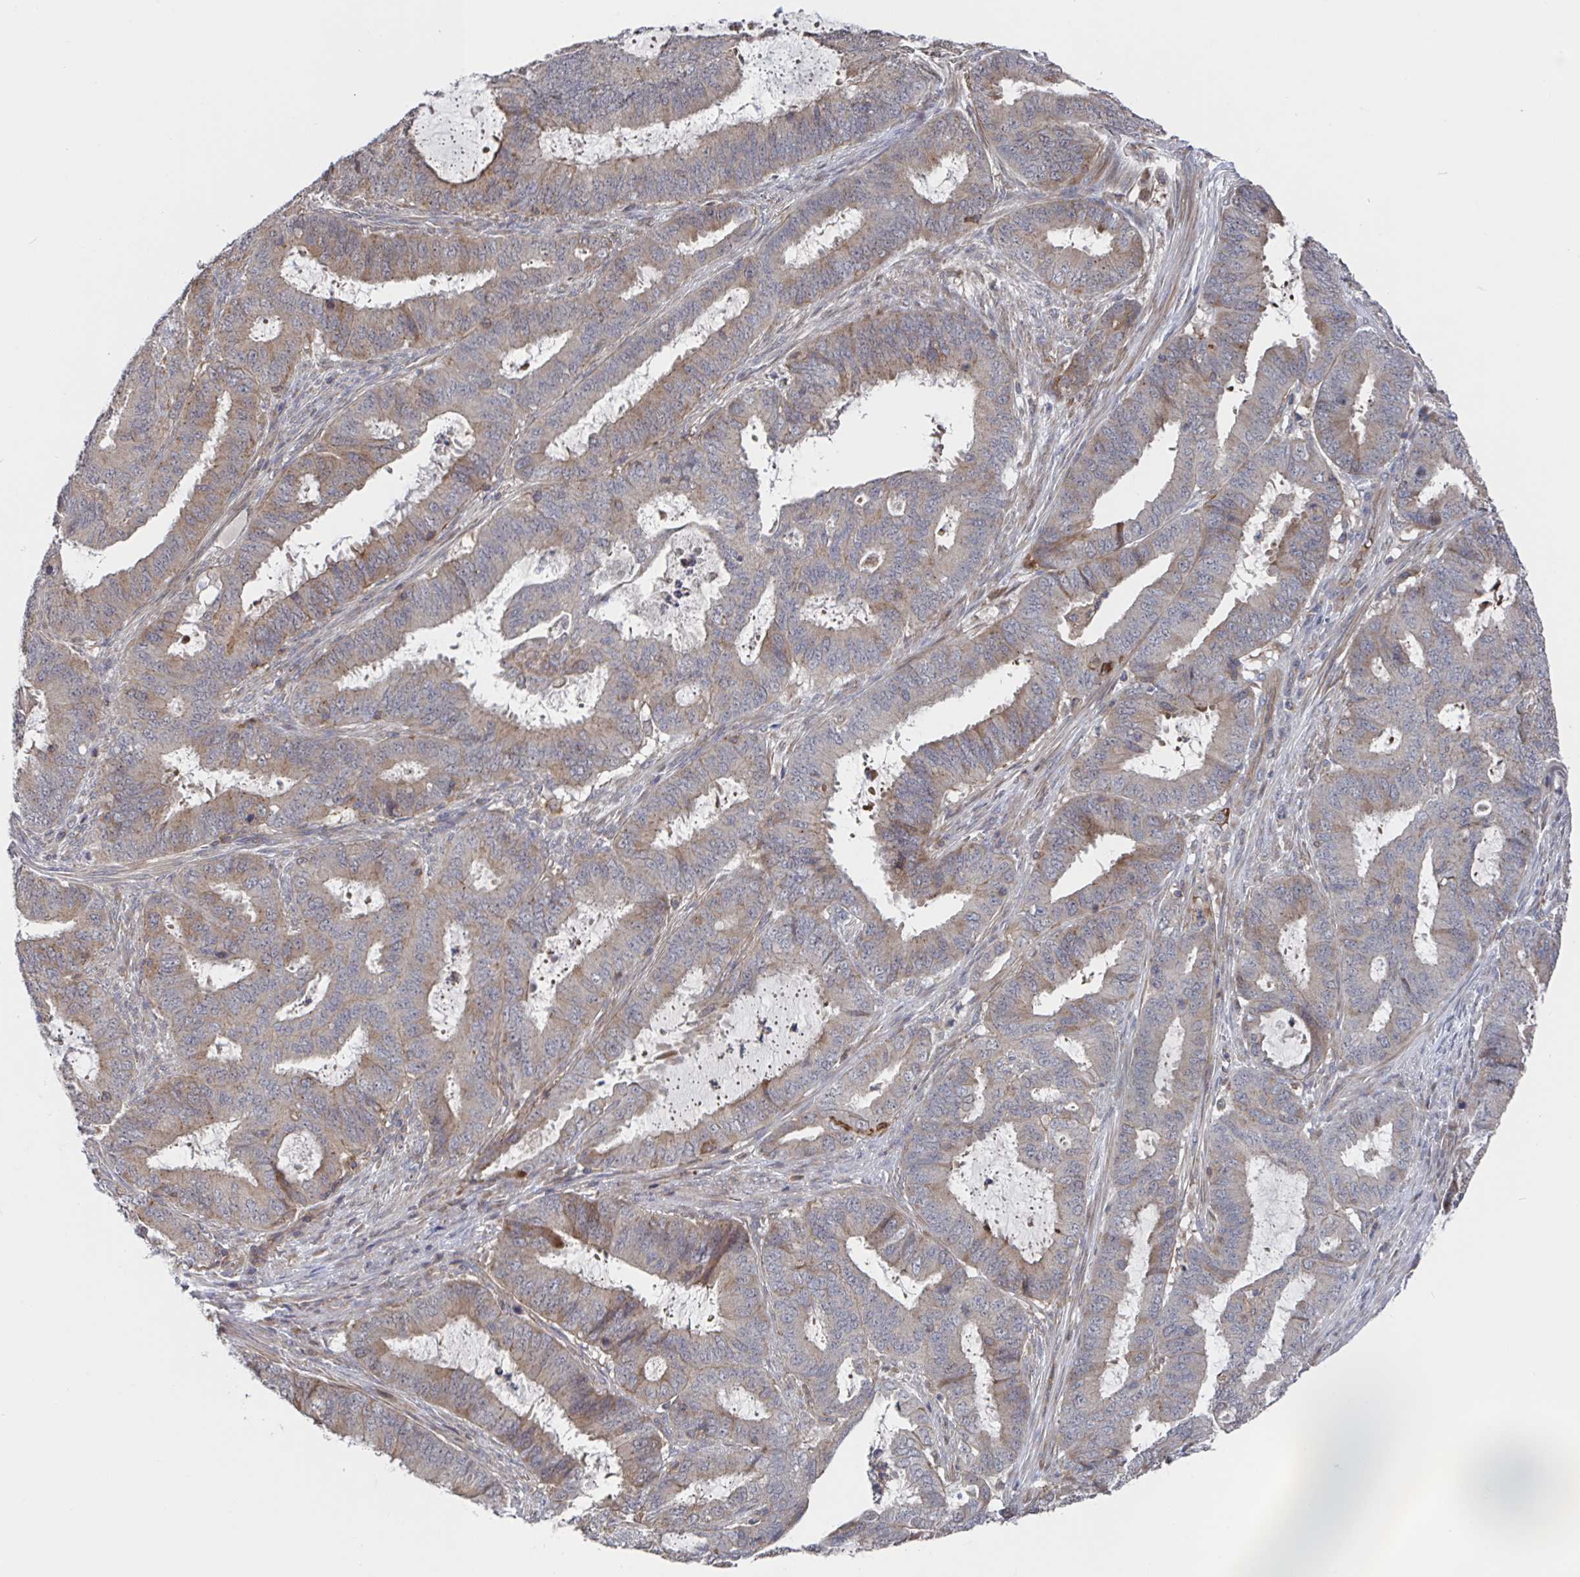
{"staining": {"intensity": "weak", "quantity": ">75%", "location": "cytoplasmic/membranous"}, "tissue": "endometrial cancer", "cell_type": "Tumor cells", "image_type": "cancer", "snomed": [{"axis": "morphology", "description": "Adenocarcinoma, NOS"}, {"axis": "topography", "description": "Endometrium"}], "caption": "Human endometrial cancer (adenocarcinoma) stained with a protein marker reveals weak staining in tumor cells.", "gene": "DHRS12", "patient": {"sex": "female", "age": 51}}